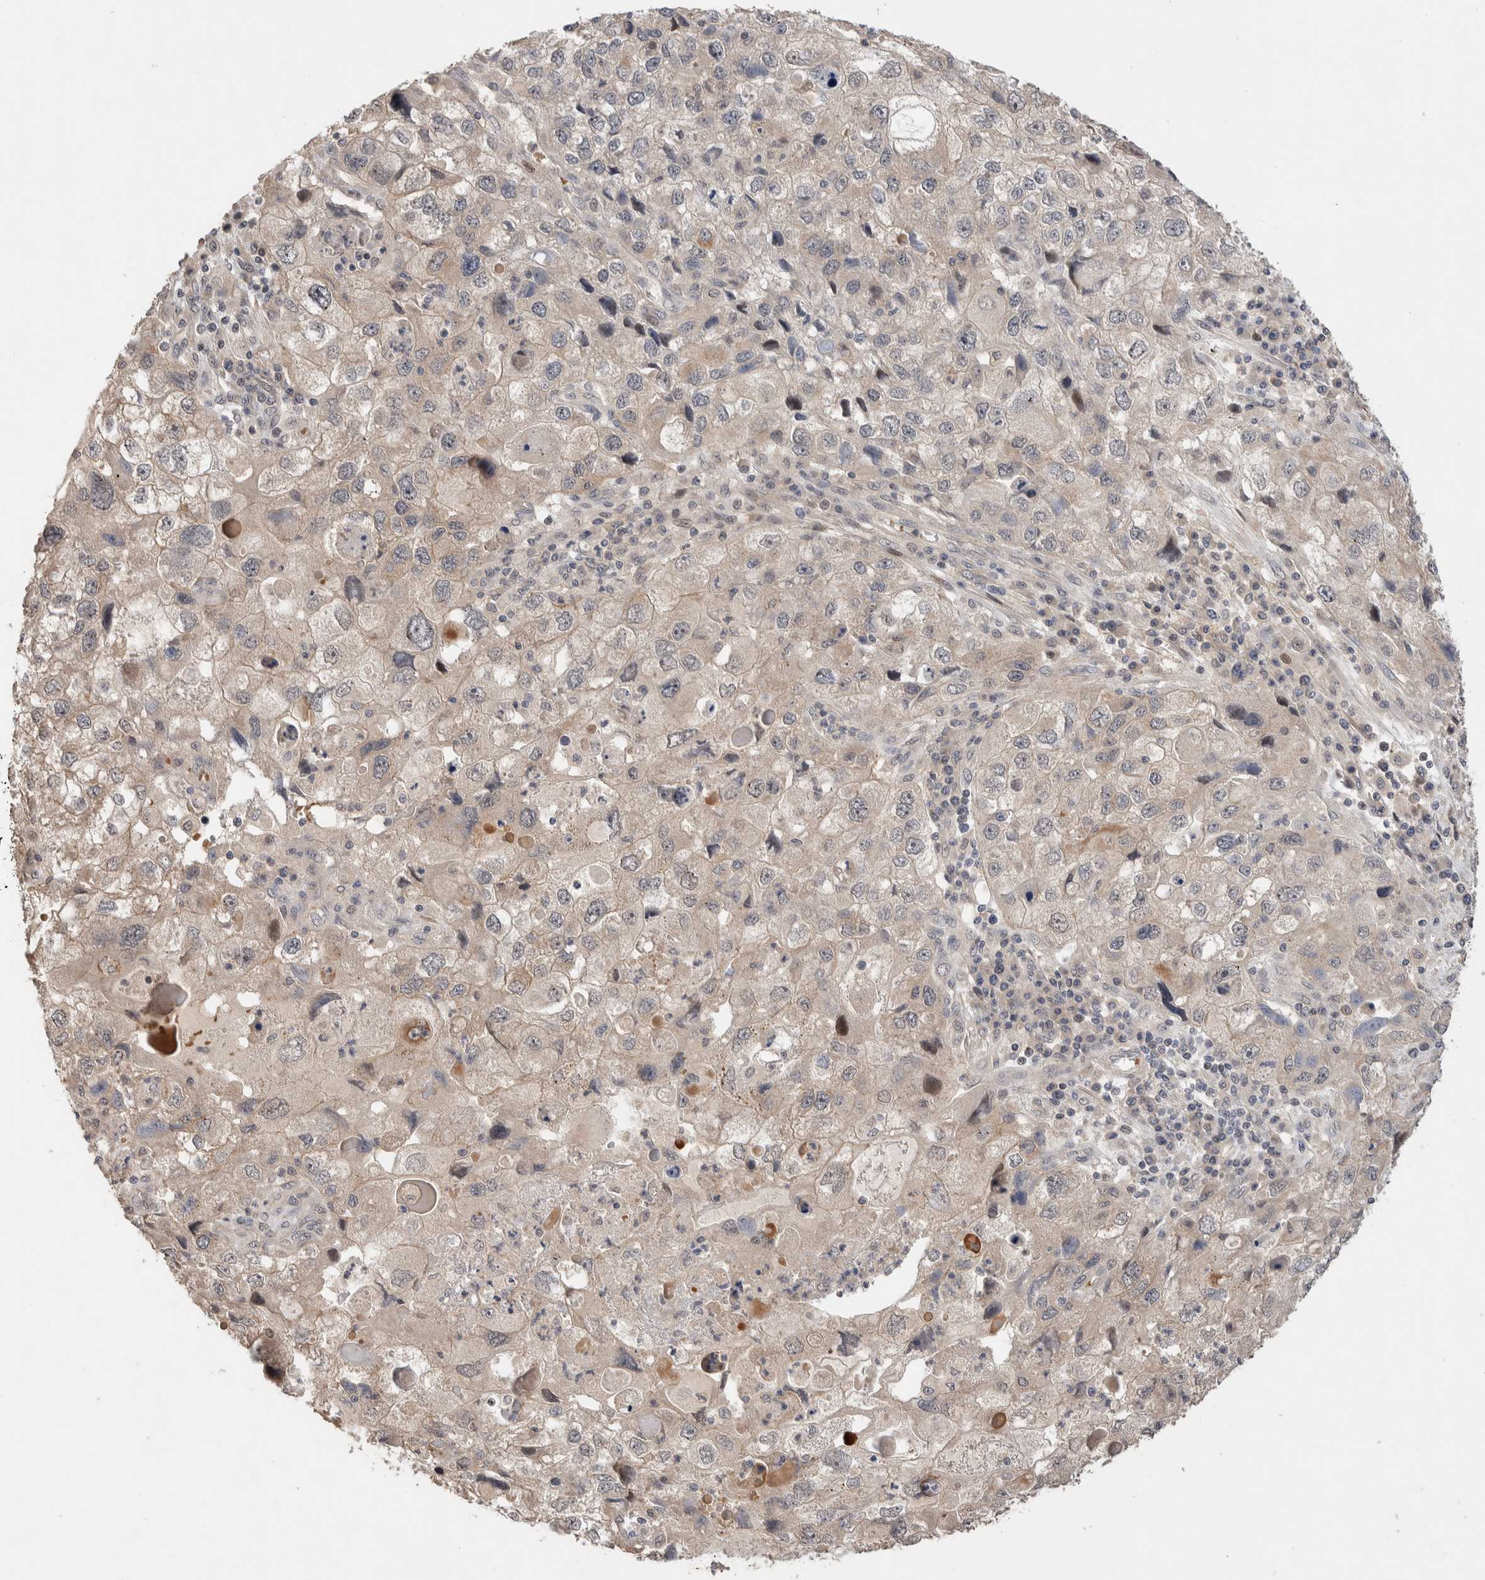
{"staining": {"intensity": "weak", "quantity": "<25%", "location": "cytoplasmic/membranous"}, "tissue": "endometrial cancer", "cell_type": "Tumor cells", "image_type": "cancer", "snomed": [{"axis": "morphology", "description": "Adenocarcinoma, NOS"}, {"axis": "topography", "description": "Endometrium"}], "caption": "Immunohistochemical staining of human endometrial adenocarcinoma demonstrates no significant staining in tumor cells.", "gene": "CASK", "patient": {"sex": "female", "age": 49}}